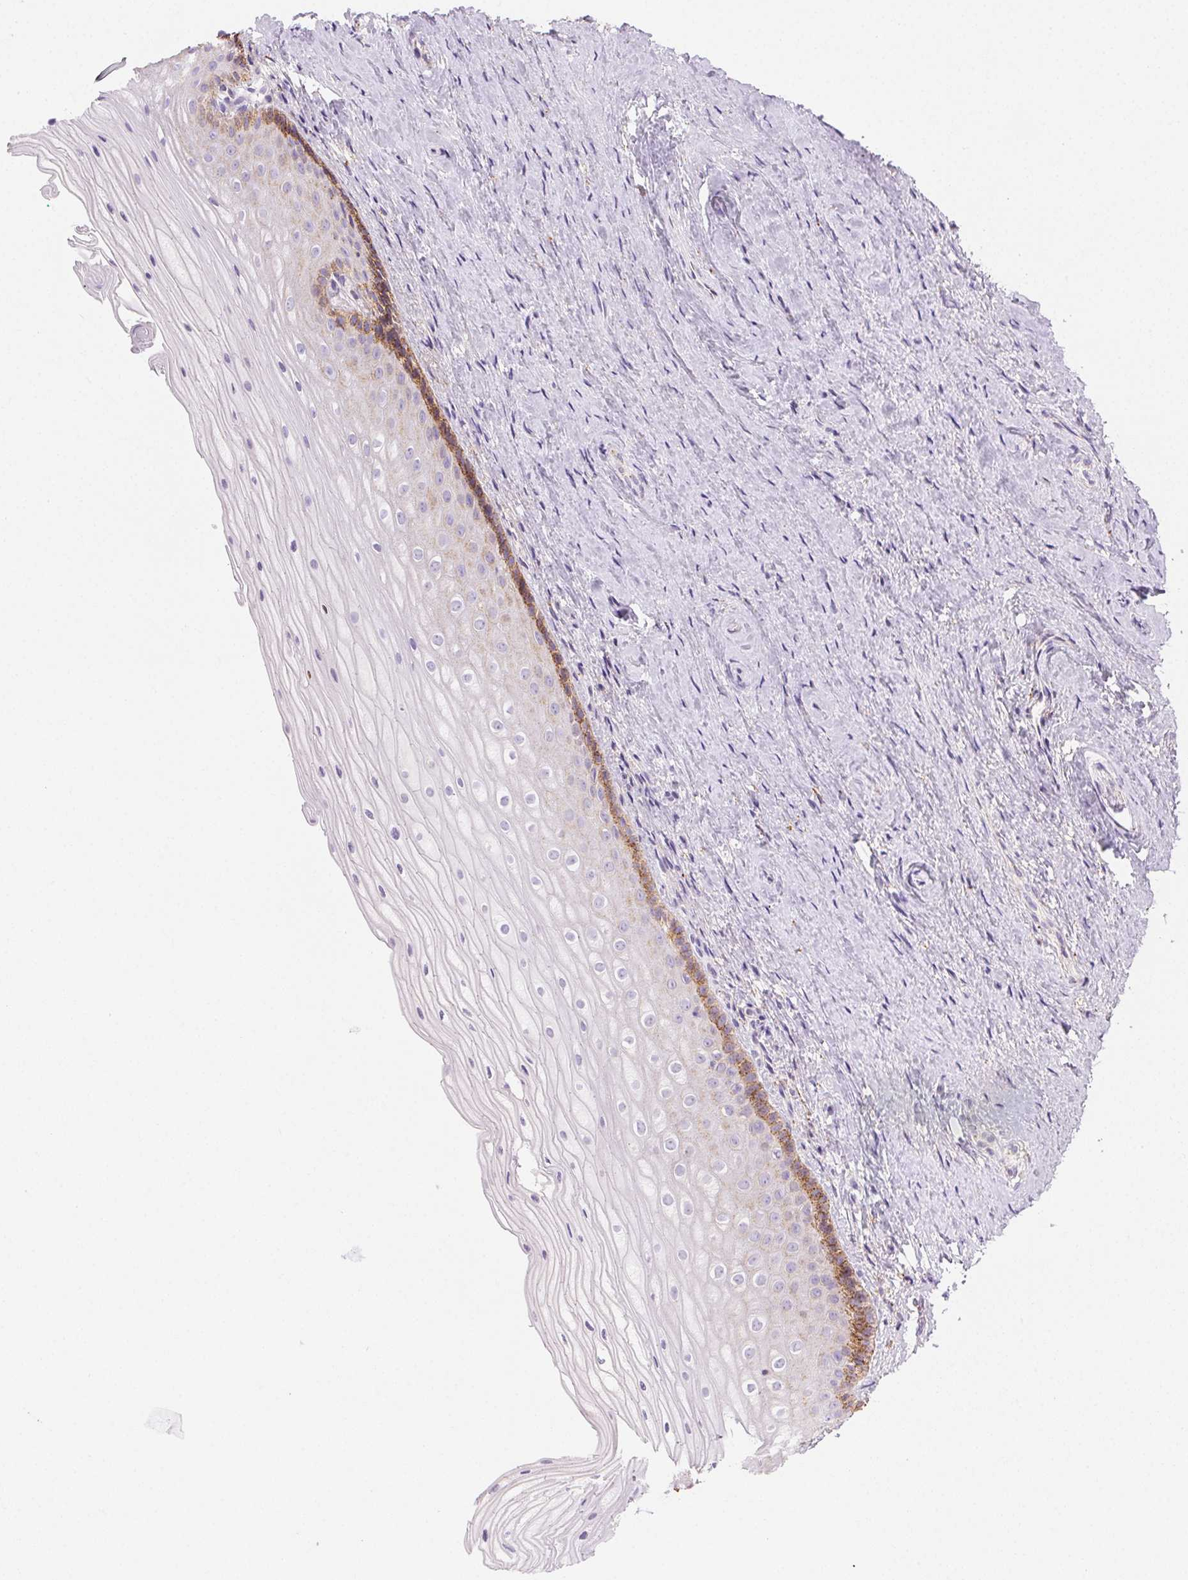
{"staining": {"intensity": "moderate", "quantity": "<25%", "location": "cytoplasmic/membranous"}, "tissue": "vagina", "cell_type": "Squamous epithelial cells", "image_type": "normal", "snomed": [{"axis": "morphology", "description": "Normal tissue, NOS"}, {"axis": "topography", "description": "Vagina"}], "caption": "Moderate cytoplasmic/membranous staining is present in about <25% of squamous epithelial cells in benign vagina.", "gene": "SCPEP1", "patient": {"sex": "female", "age": 52}}